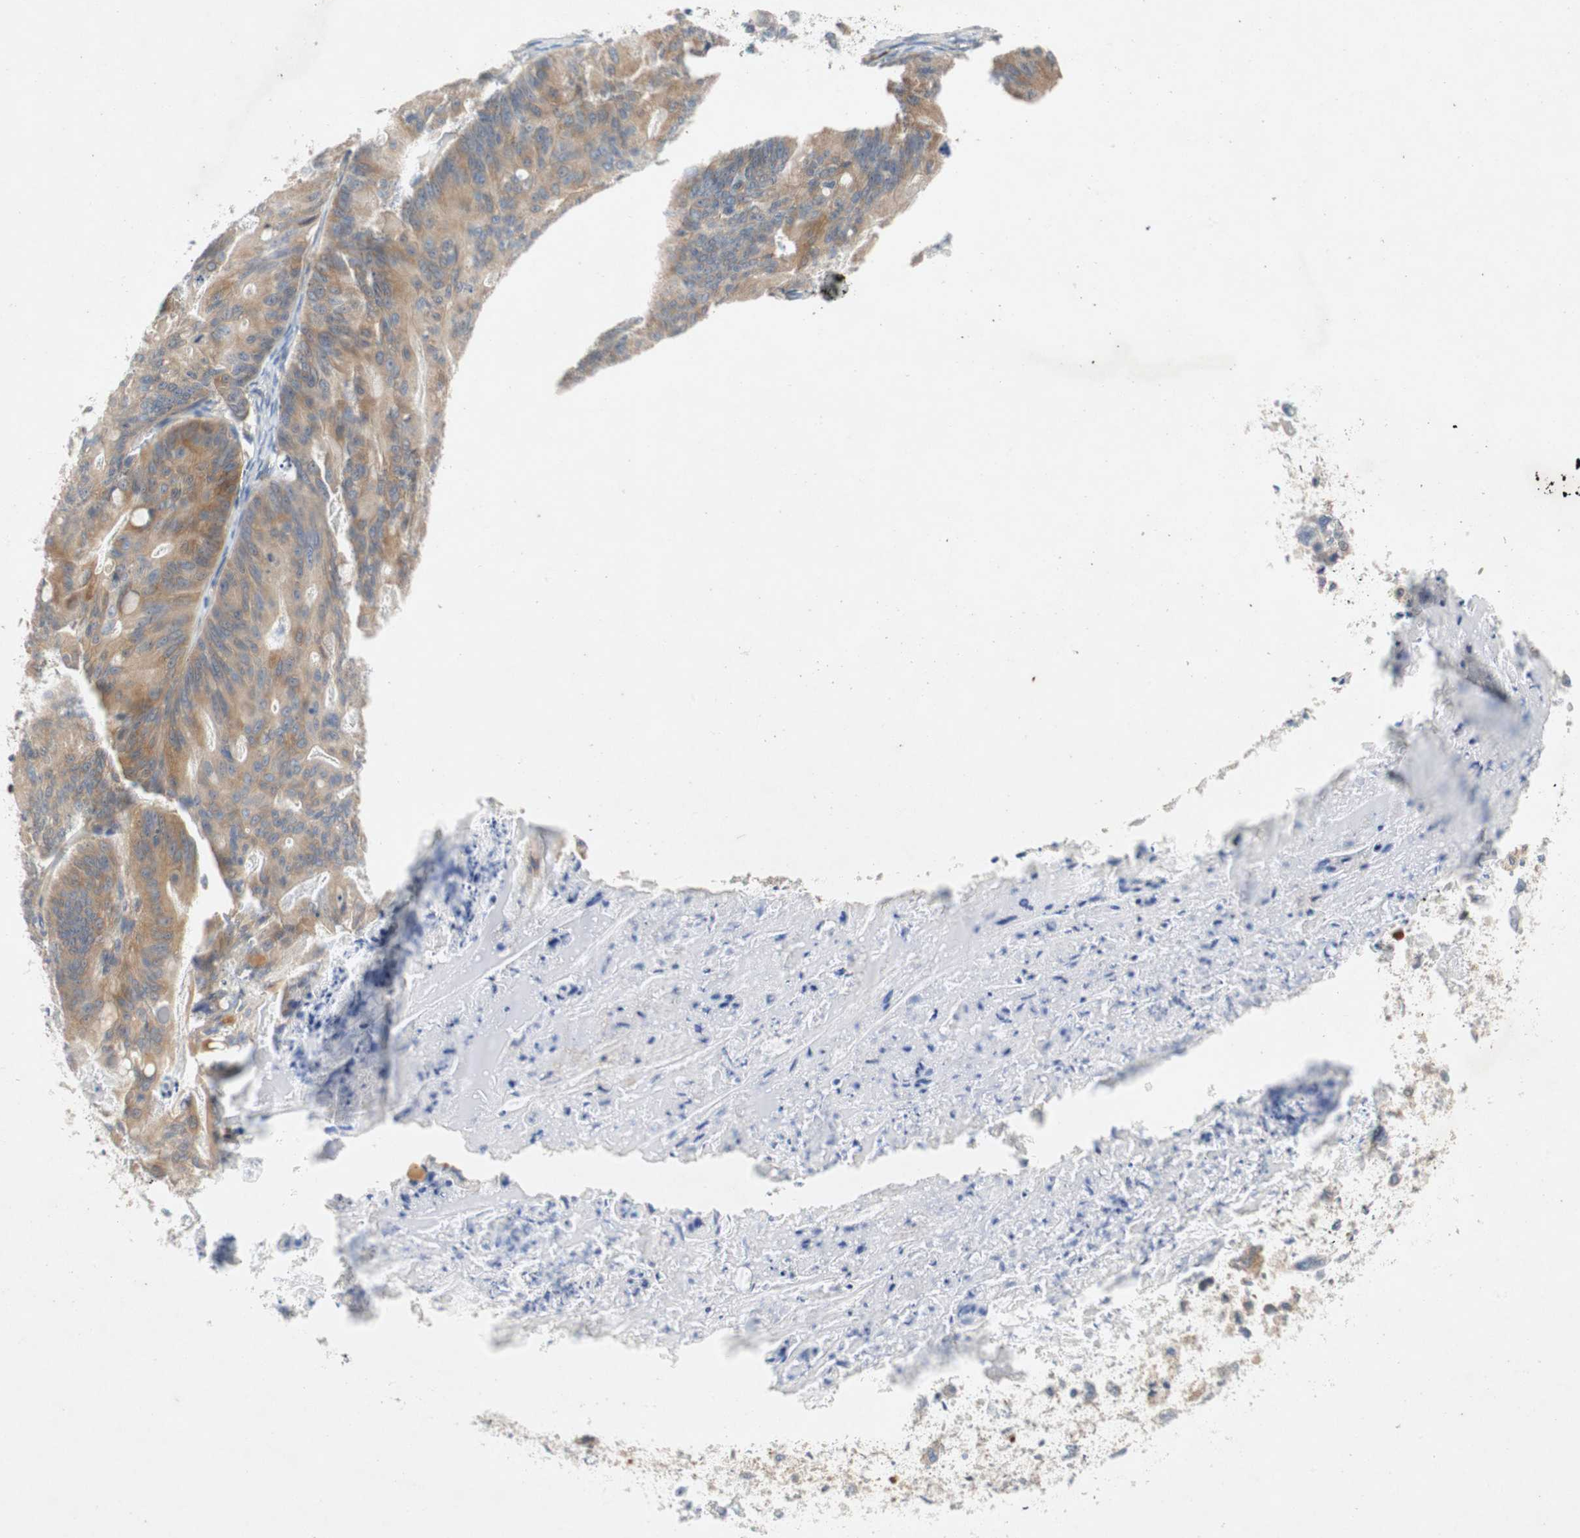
{"staining": {"intensity": "weak", "quantity": ">75%", "location": "cytoplasmic/membranous"}, "tissue": "ovarian cancer", "cell_type": "Tumor cells", "image_type": "cancer", "snomed": [{"axis": "morphology", "description": "Cystadenocarcinoma, mucinous, NOS"}, {"axis": "topography", "description": "Ovary"}], "caption": "There is low levels of weak cytoplasmic/membranous positivity in tumor cells of mucinous cystadenocarcinoma (ovarian), as demonstrated by immunohistochemical staining (brown color).", "gene": "RELB", "patient": {"sex": "female", "age": 37}}